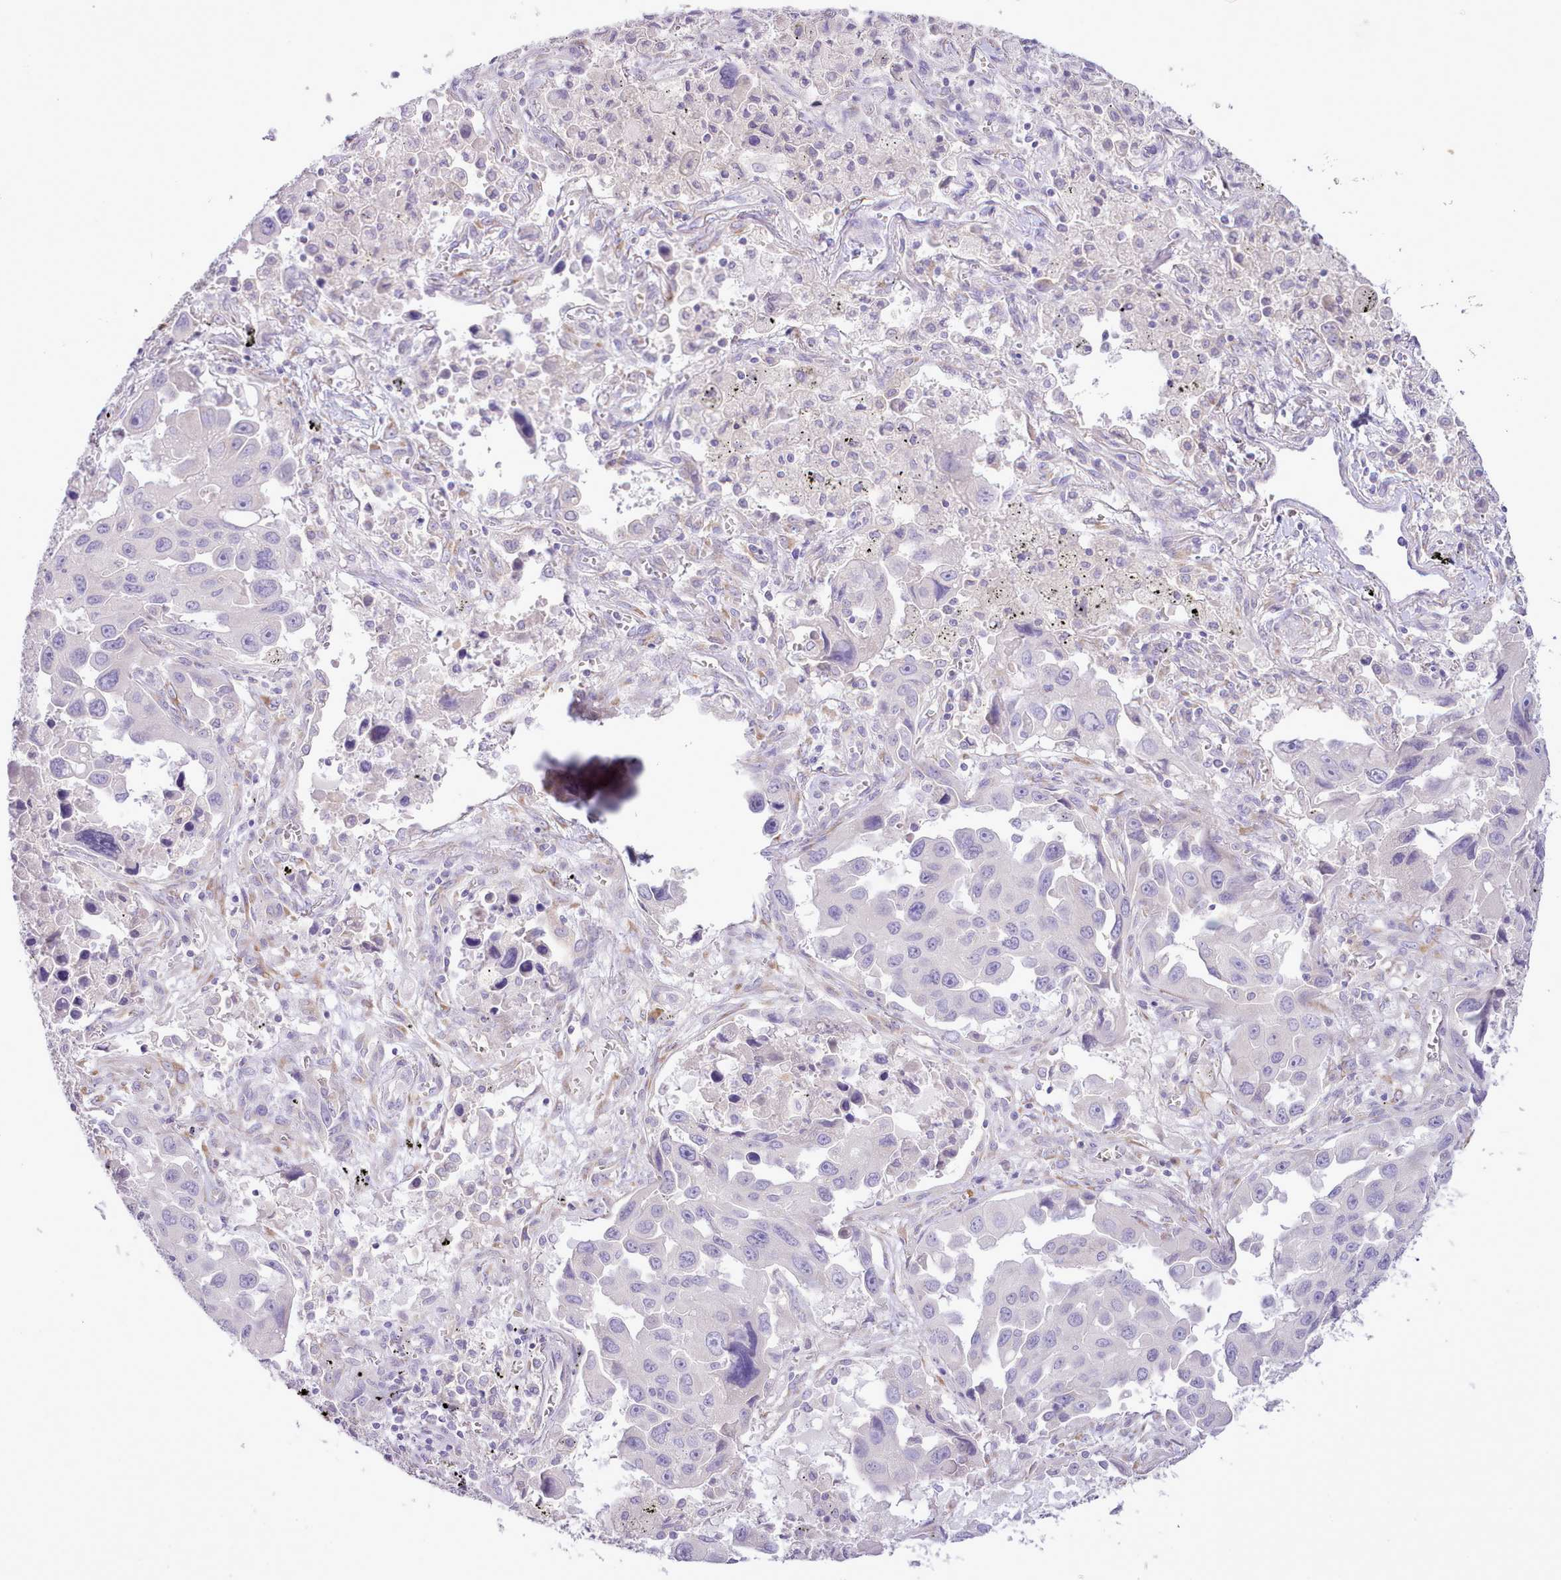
{"staining": {"intensity": "negative", "quantity": "none", "location": "none"}, "tissue": "lung cancer", "cell_type": "Tumor cells", "image_type": "cancer", "snomed": [{"axis": "morphology", "description": "Adenocarcinoma, NOS"}, {"axis": "topography", "description": "Lung"}], "caption": "High power microscopy image of an IHC photomicrograph of lung cancer (adenocarcinoma), revealing no significant positivity in tumor cells.", "gene": "CCL1", "patient": {"sex": "male", "age": 66}}